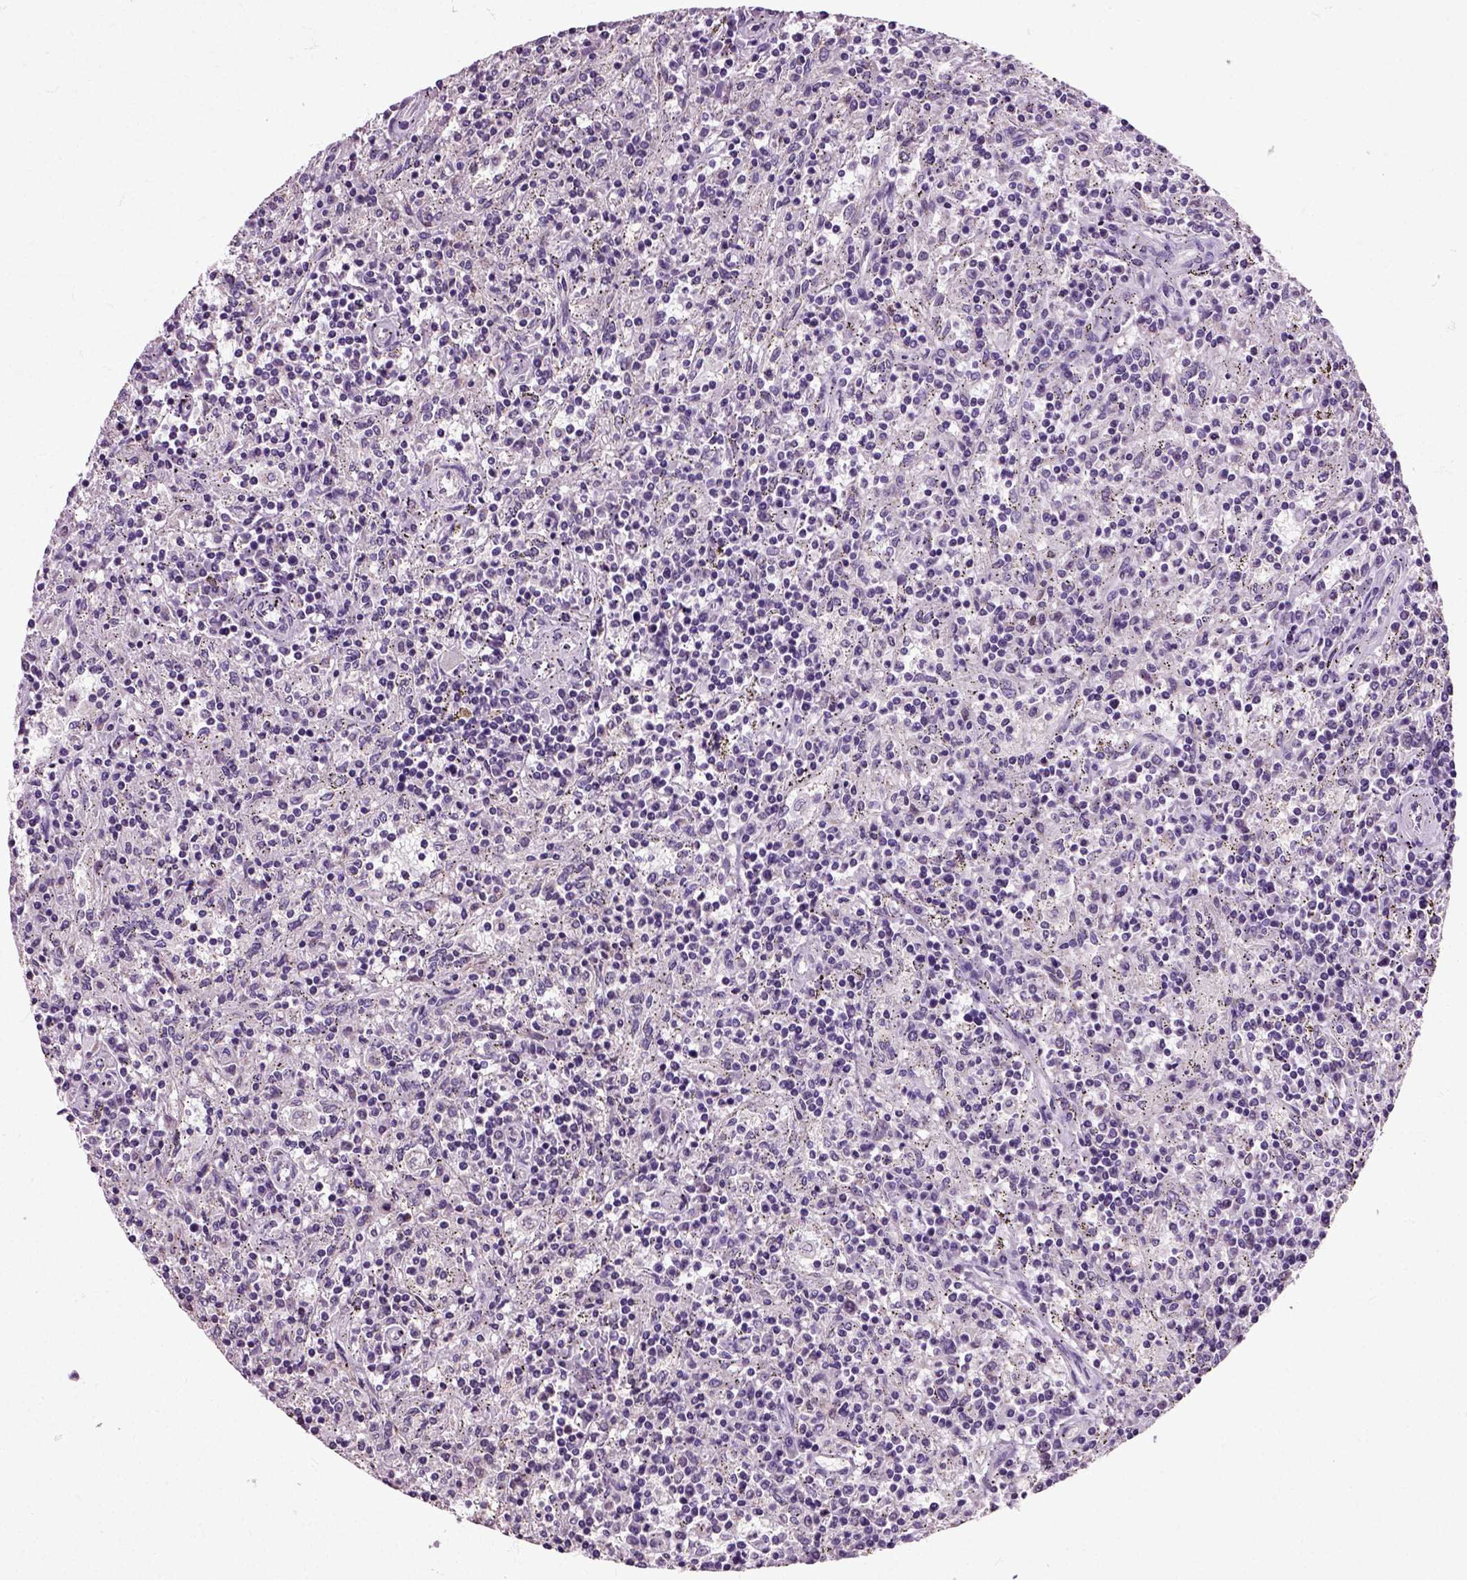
{"staining": {"intensity": "negative", "quantity": "none", "location": "none"}, "tissue": "lymphoma", "cell_type": "Tumor cells", "image_type": "cancer", "snomed": [{"axis": "morphology", "description": "Malignant lymphoma, non-Hodgkin's type, Low grade"}, {"axis": "topography", "description": "Spleen"}], "caption": "Tumor cells are negative for protein expression in human low-grade malignant lymphoma, non-Hodgkin's type. (DAB (3,3'-diaminobenzidine) immunohistochemistry (IHC), high magnification).", "gene": "HSPA2", "patient": {"sex": "male", "age": 62}}